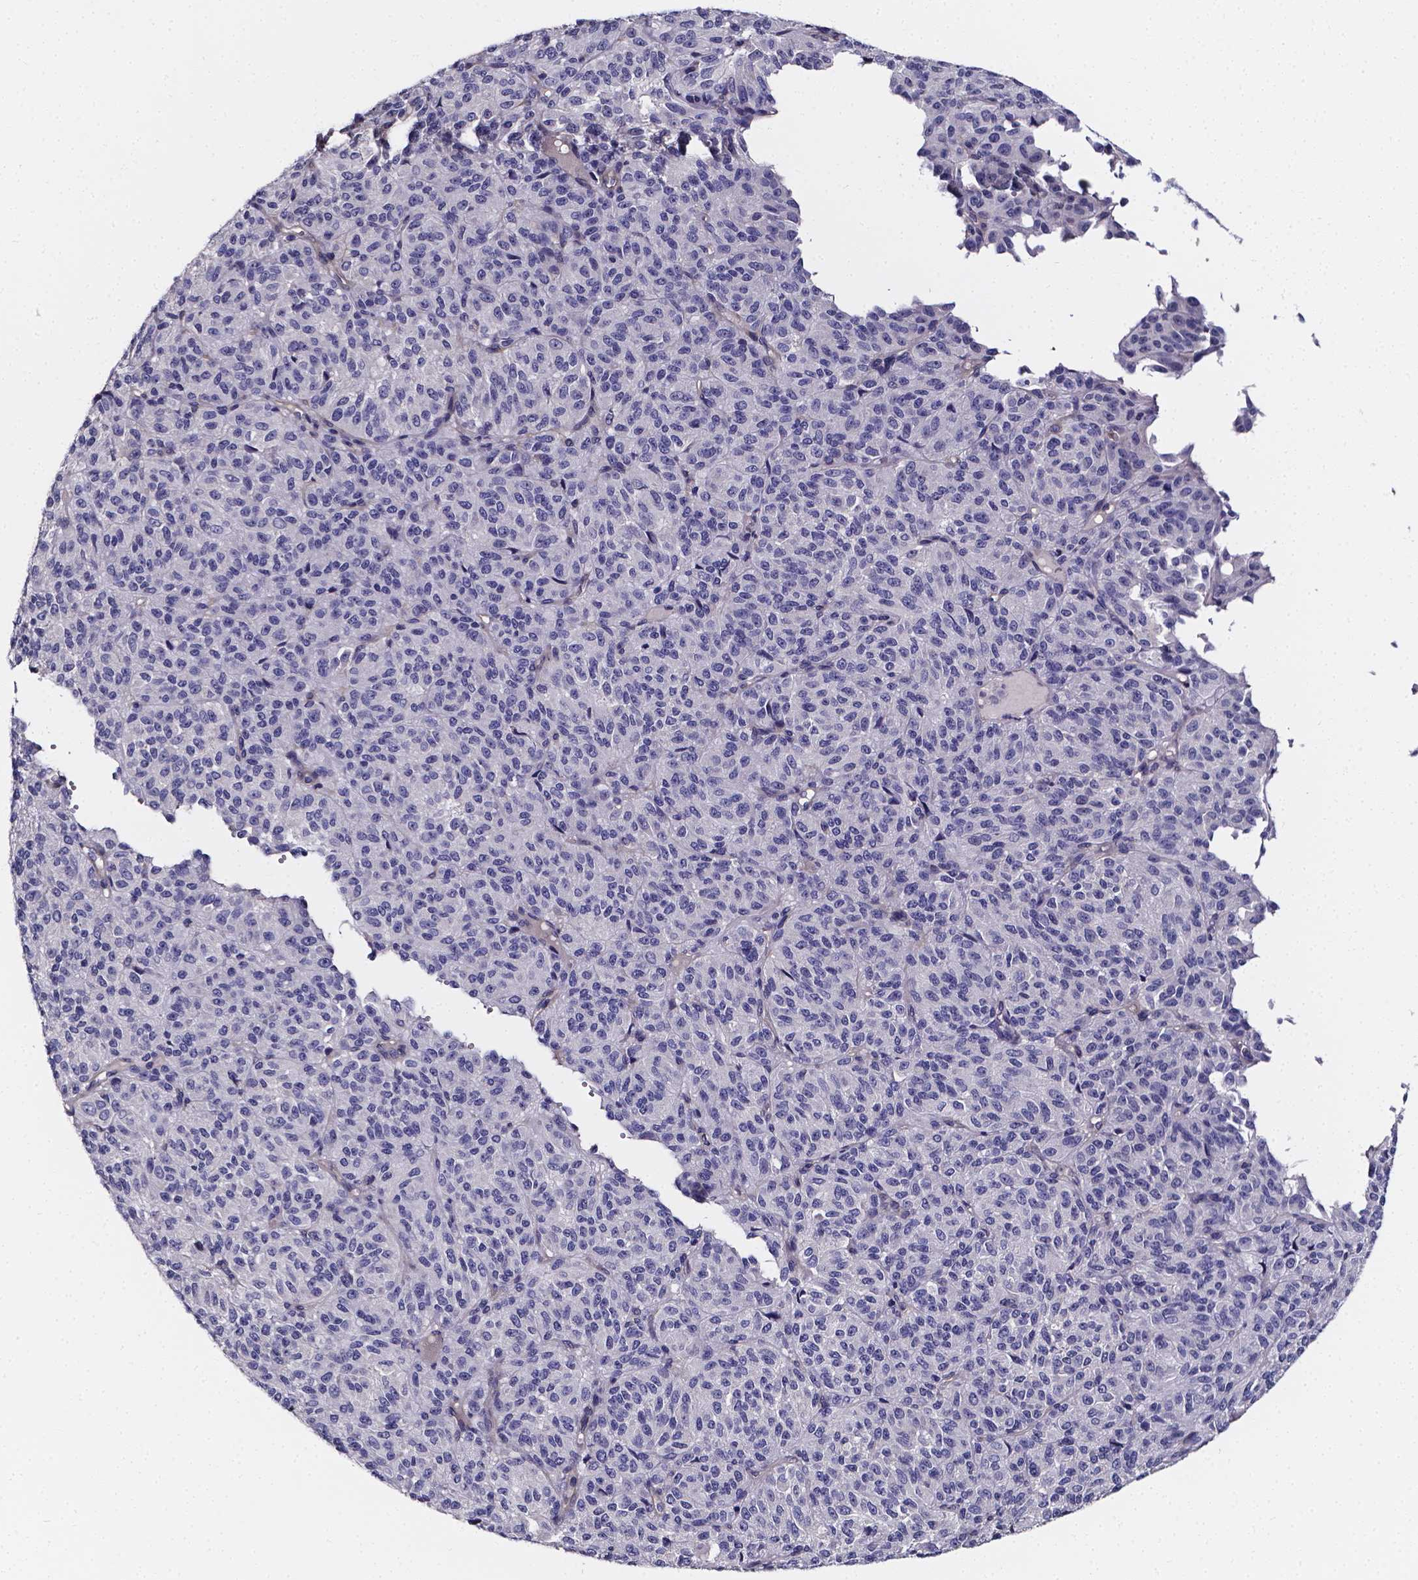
{"staining": {"intensity": "negative", "quantity": "none", "location": "none"}, "tissue": "melanoma", "cell_type": "Tumor cells", "image_type": "cancer", "snomed": [{"axis": "morphology", "description": "Malignant melanoma, Metastatic site"}, {"axis": "topography", "description": "Brain"}], "caption": "Tumor cells show no significant protein positivity in melanoma.", "gene": "CACNG8", "patient": {"sex": "female", "age": 56}}